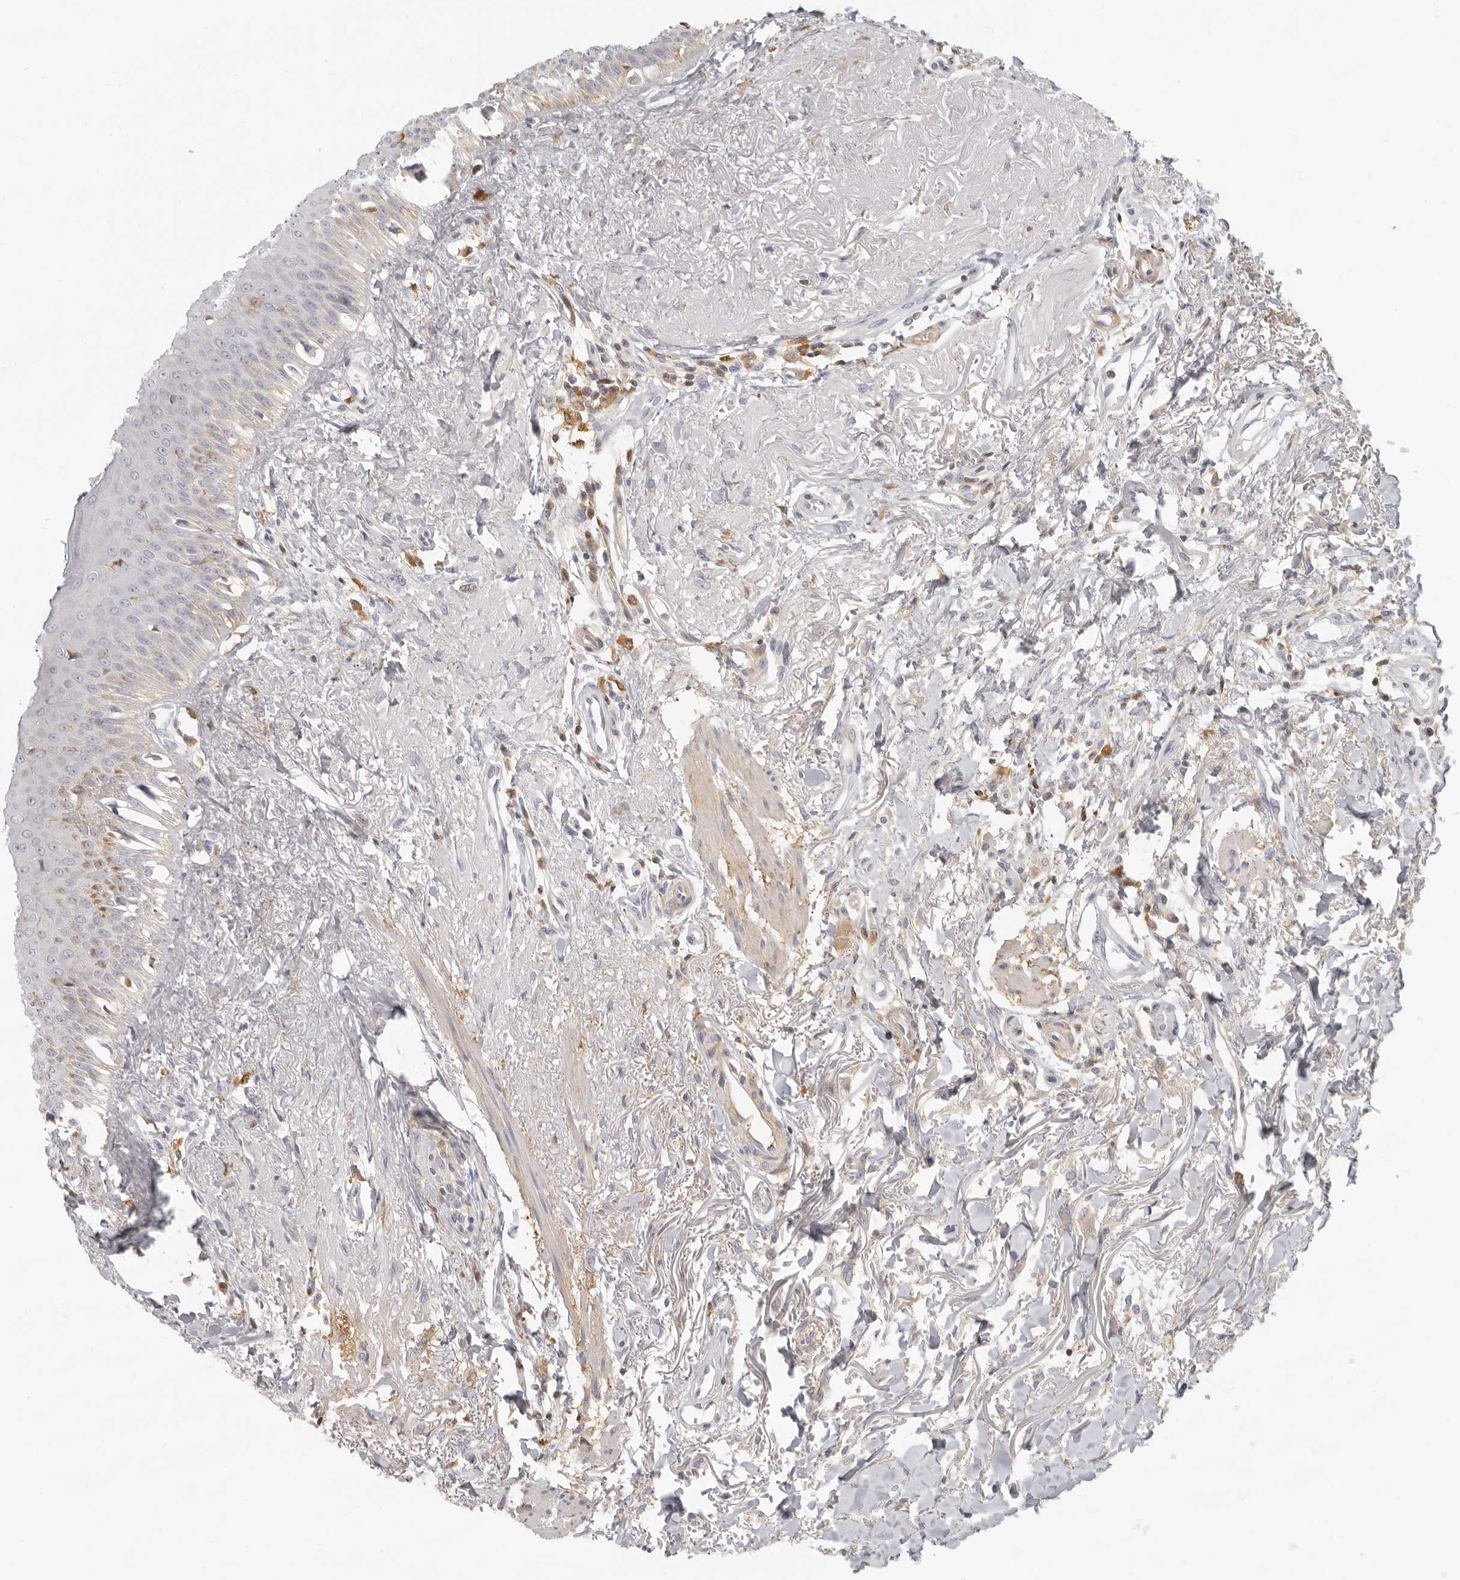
{"staining": {"intensity": "moderate", "quantity": "<25%", "location": "cytoplasmic/membranous"}, "tissue": "oral mucosa", "cell_type": "Squamous epithelial cells", "image_type": "normal", "snomed": [{"axis": "morphology", "description": "Normal tissue, NOS"}, {"axis": "topography", "description": "Oral tissue"}], "caption": "The immunohistochemical stain highlights moderate cytoplasmic/membranous positivity in squamous epithelial cells of benign oral mucosa. (brown staining indicates protein expression, while blue staining denotes nuclei).", "gene": "NIBAN1", "patient": {"sex": "female", "age": 70}}